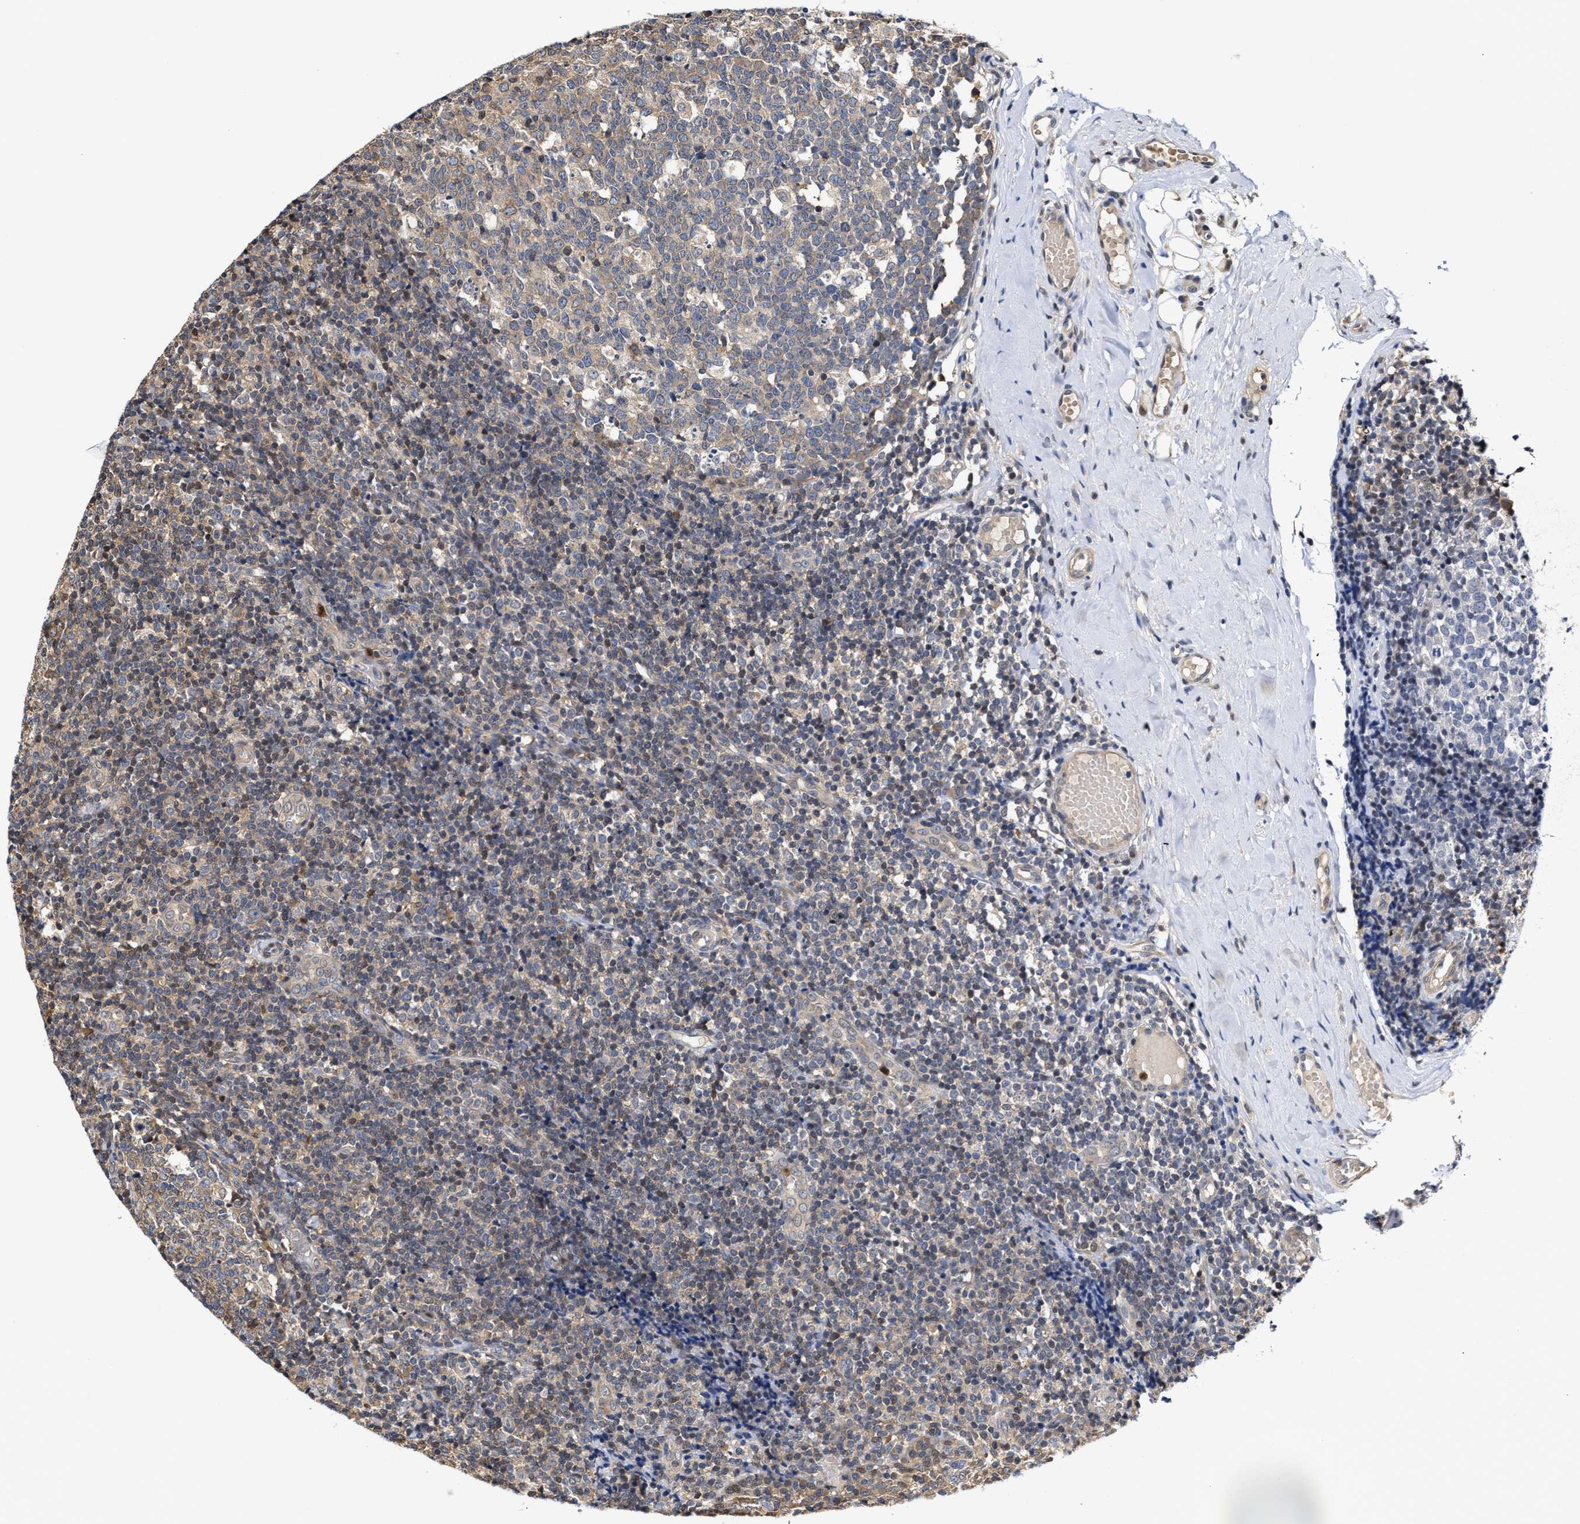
{"staining": {"intensity": "moderate", "quantity": "25%-75%", "location": "cytoplasmic/membranous"}, "tissue": "tonsil", "cell_type": "Germinal center cells", "image_type": "normal", "snomed": [{"axis": "morphology", "description": "Normal tissue, NOS"}, {"axis": "topography", "description": "Tonsil"}], "caption": "Immunohistochemical staining of benign tonsil exhibits moderate cytoplasmic/membranous protein positivity in about 25%-75% of germinal center cells. (Brightfield microscopy of DAB IHC at high magnification).", "gene": "KLHDC1", "patient": {"sex": "female", "age": 19}}